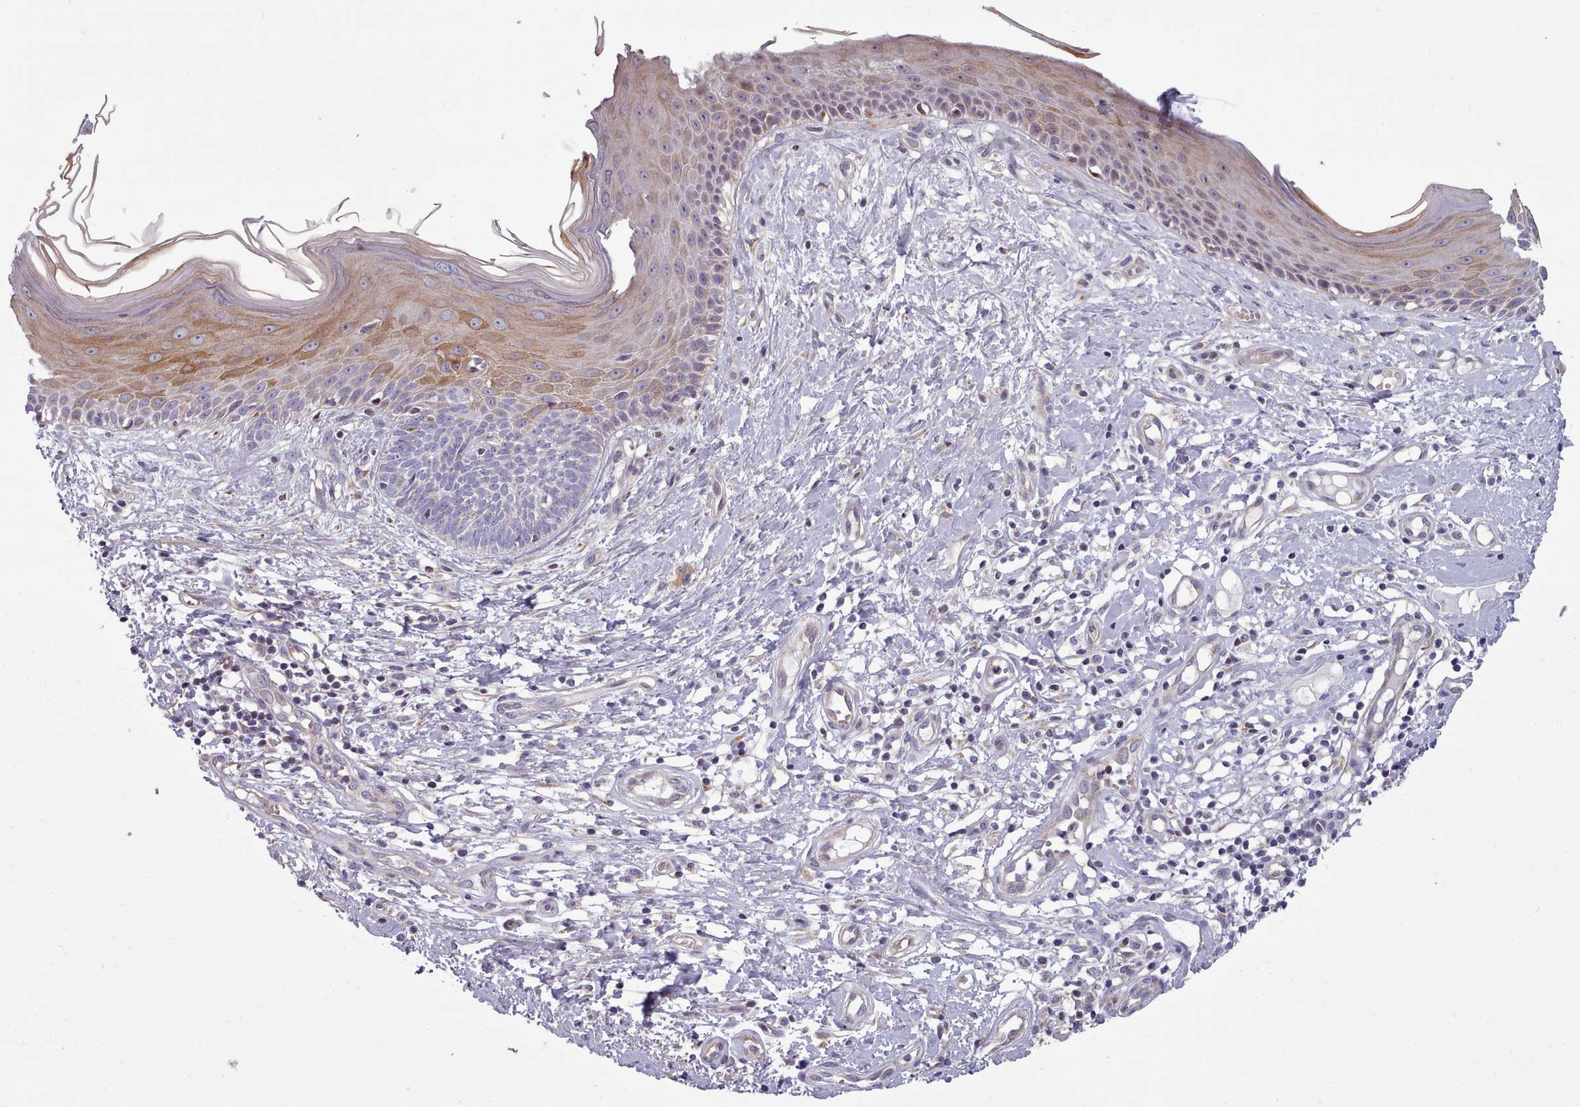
{"staining": {"intensity": "negative", "quantity": "none", "location": "none"}, "tissue": "skin cancer", "cell_type": "Tumor cells", "image_type": "cancer", "snomed": [{"axis": "morphology", "description": "Basal cell carcinoma"}, {"axis": "topography", "description": "Skin"}], "caption": "High power microscopy image of an immunohistochemistry (IHC) histopathology image of skin basal cell carcinoma, revealing no significant positivity in tumor cells.", "gene": "SLC52A3", "patient": {"sex": "male", "age": 78}}